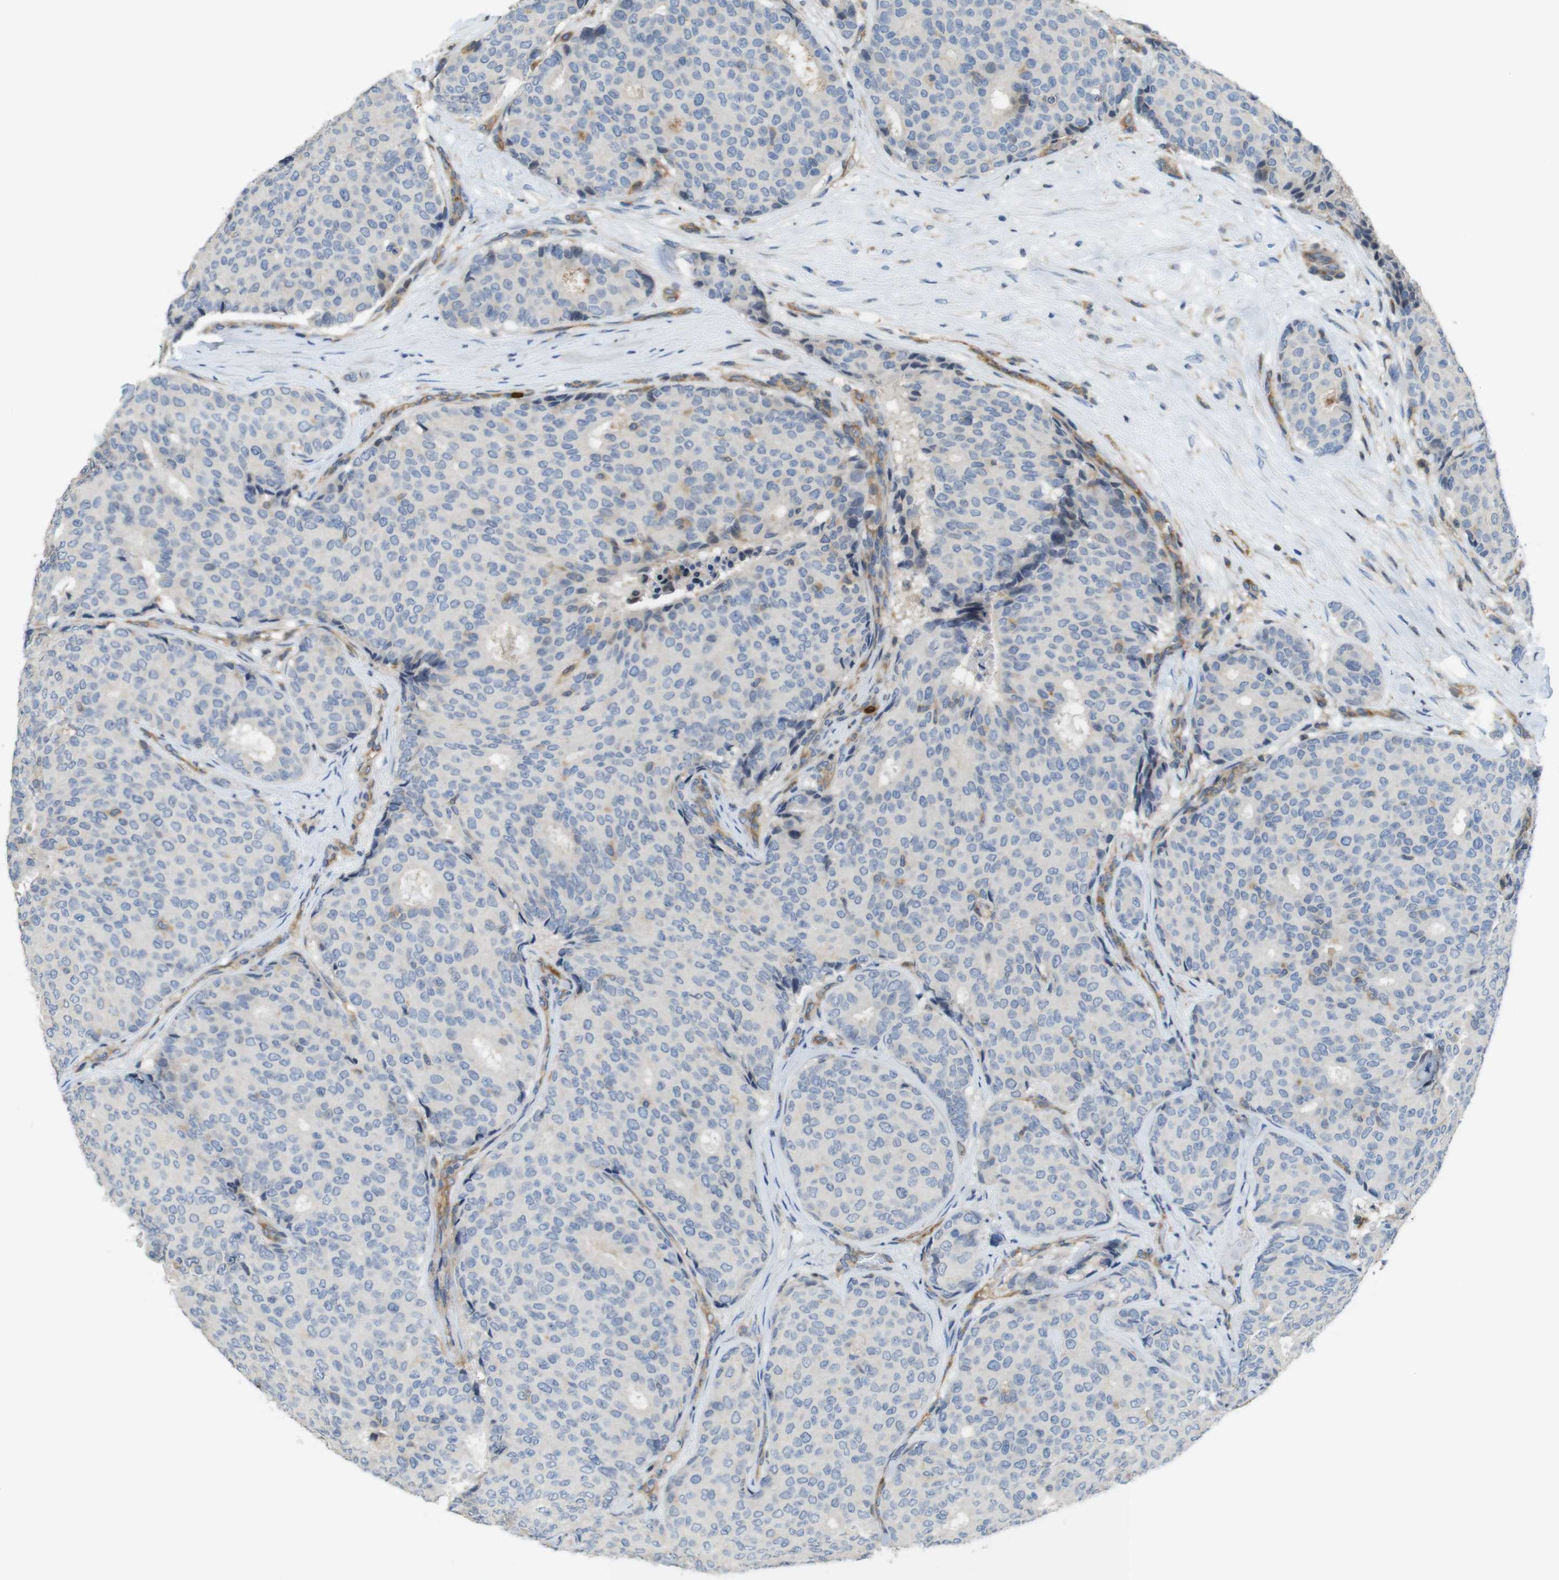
{"staining": {"intensity": "negative", "quantity": "none", "location": "none"}, "tissue": "breast cancer", "cell_type": "Tumor cells", "image_type": "cancer", "snomed": [{"axis": "morphology", "description": "Duct carcinoma"}, {"axis": "topography", "description": "Breast"}], "caption": "DAB (3,3'-diaminobenzidine) immunohistochemical staining of breast intraductal carcinoma displays no significant positivity in tumor cells.", "gene": "PCDH10", "patient": {"sex": "female", "age": 75}}